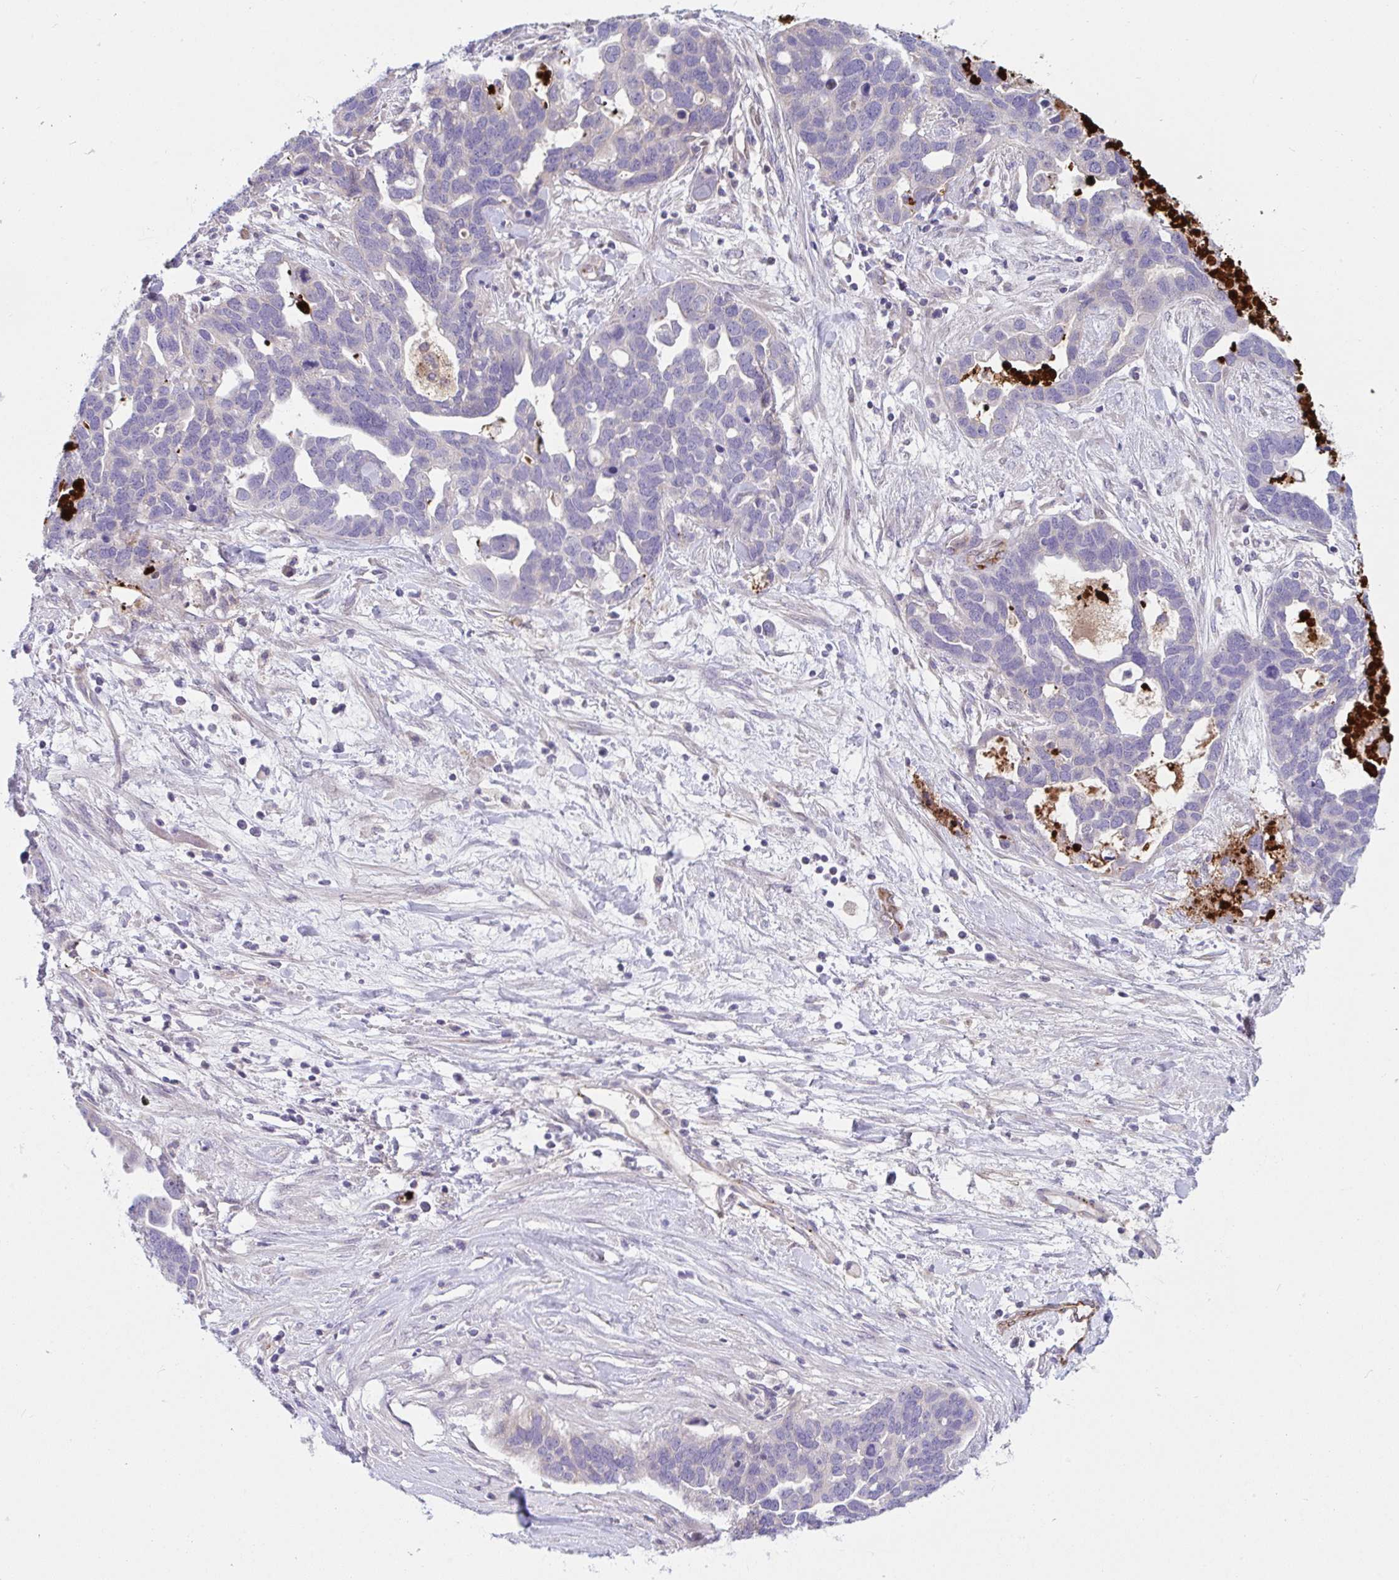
{"staining": {"intensity": "negative", "quantity": "none", "location": "none"}, "tissue": "ovarian cancer", "cell_type": "Tumor cells", "image_type": "cancer", "snomed": [{"axis": "morphology", "description": "Cystadenocarcinoma, serous, NOS"}, {"axis": "topography", "description": "Ovary"}], "caption": "Ovarian serous cystadenocarcinoma was stained to show a protein in brown. There is no significant positivity in tumor cells. Nuclei are stained in blue.", "gene": "IL37", "patient": {"sex": "female", "age": 54}}